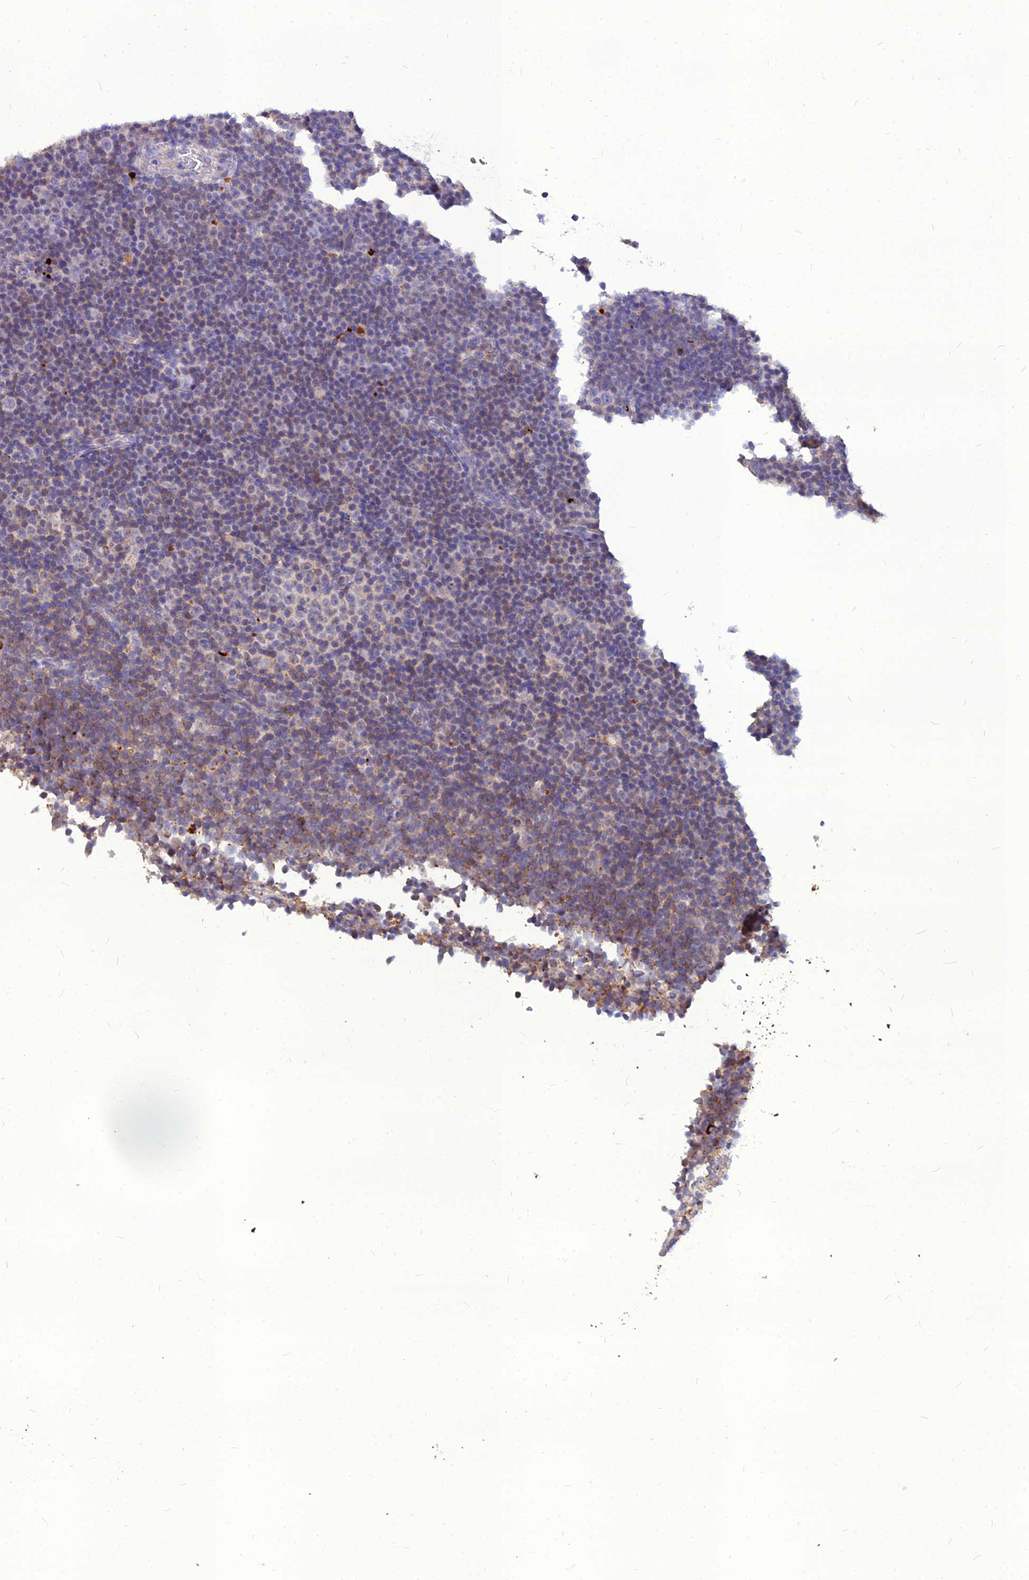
{"staining": {"intensity": "negative", "quantity": "none", "location": "none"}, "tissue": "lymphoma", "cell_type": "Tumor cells", "image_type": "cancer", "snomed": [{"axis": "morphology", "description": "Malignant lymphoma, non-Hodgkin's type, Low grade"}, {"axis": "topography", "description": "Lymph node"}], "caption": "High magnification brightfield microscopy of lymphoma stained with DAB (brown) and counterstained with hematoxylin (blue): tumor cells show no significant expression.", "gene": "PCED1B", "patient": {"sex": "female", "age": 67}}